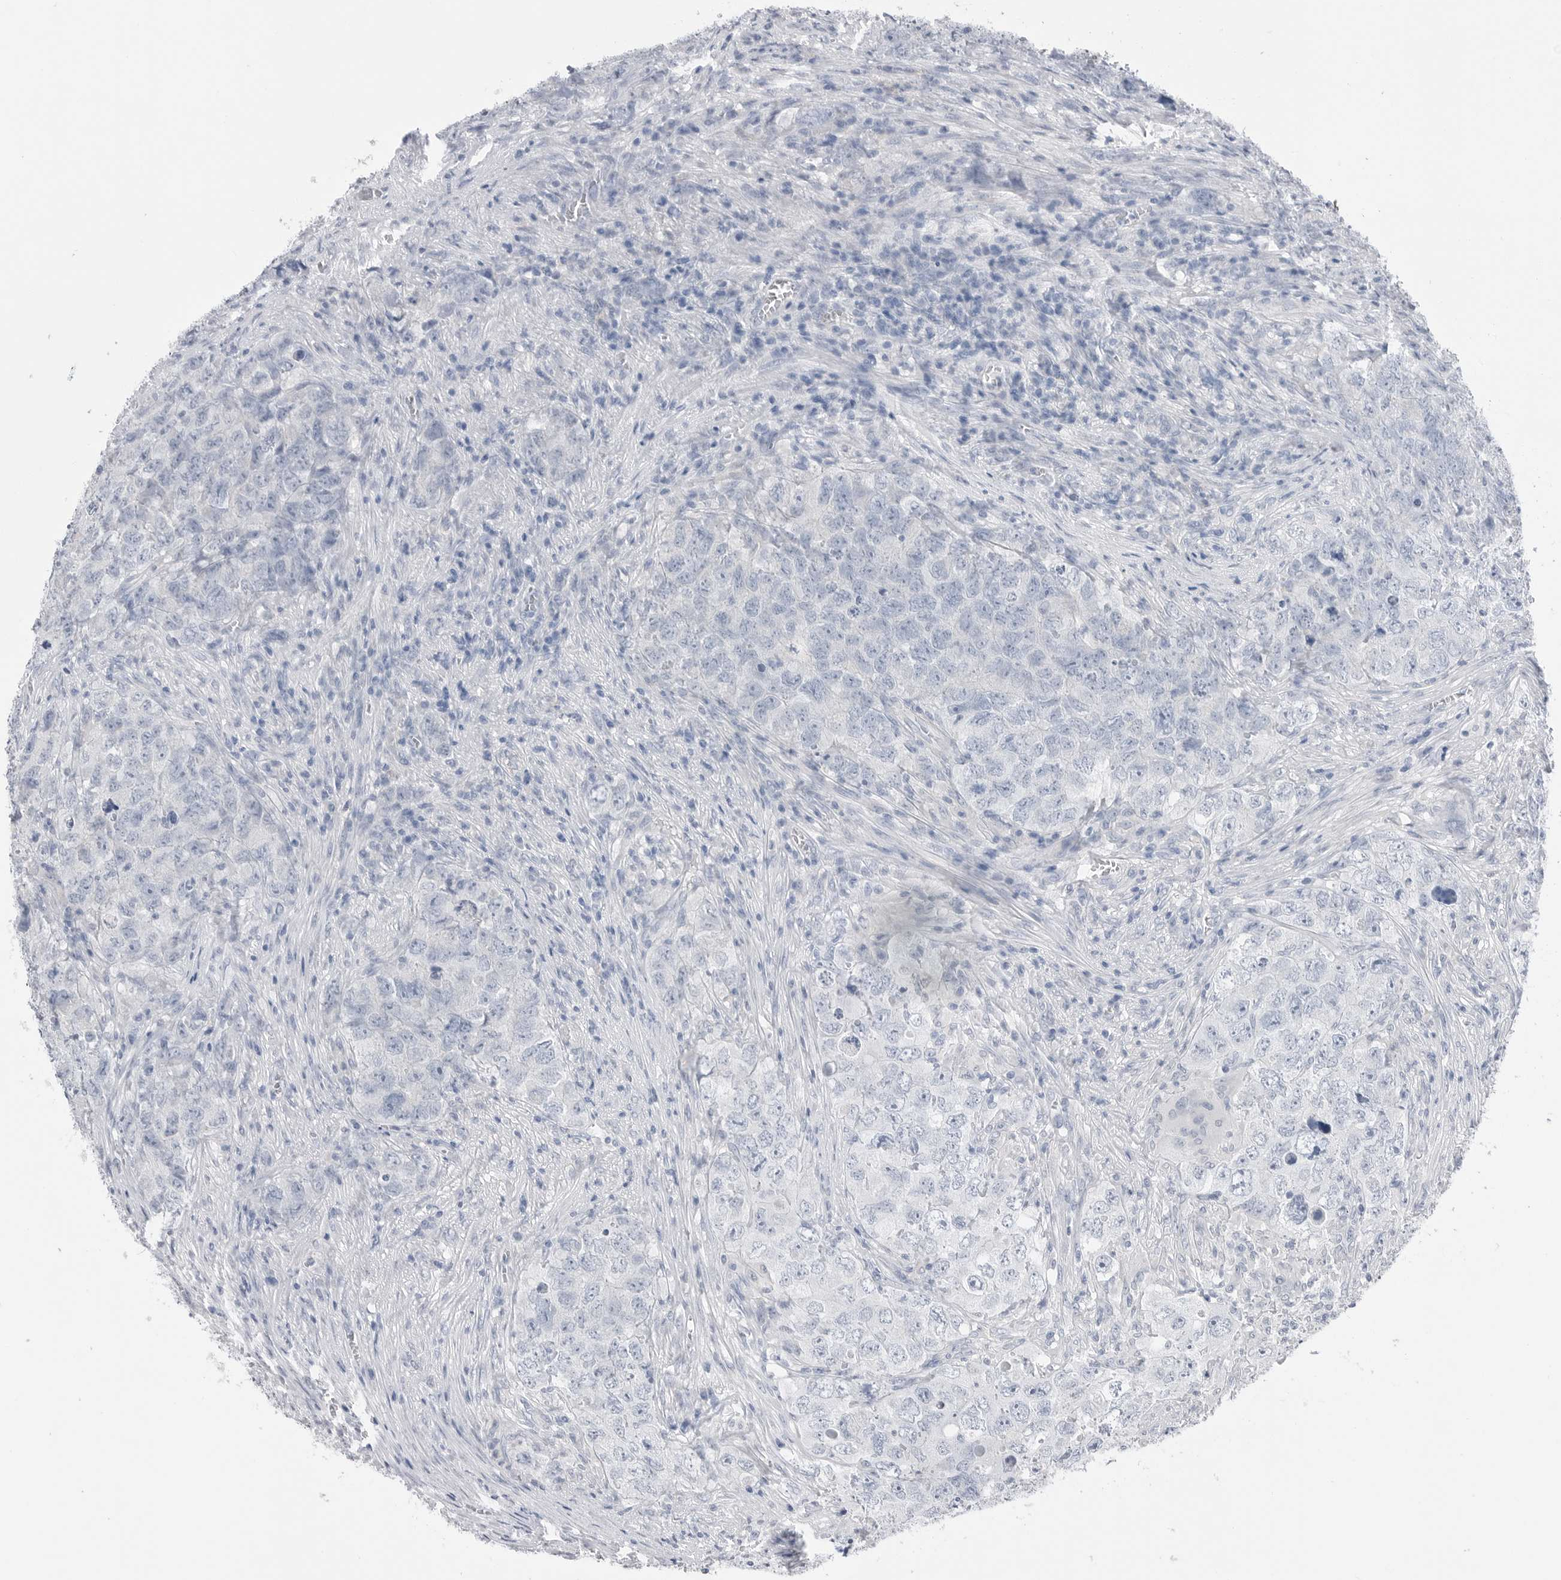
{"staining": {"intensity": "negative", "quantity": "none", "location": "none"}, "tissue": "testis cancer", "cell_type": "Tumor cells", "image_type": "cancer", "snomed": [{"axis": "morphology", "description": "Seminoma, NOS"}, {"axis": "morphology", "description": "Carcinoma, Embryonal, NOS"}, {"axis": "topography", "description": "Testis"}], "caption": "An immunohistochemistry (IHC) image of seminoma (testis) is shown. There is no staining in tumor cells of seminoma (testis). (Stains: DAB IHC with hematoxylin counter stain, Microscopy: brightfield microscopy at high magnification).", "gene": "ABHD12", "patient": {"sex": "male", "age": 43}}